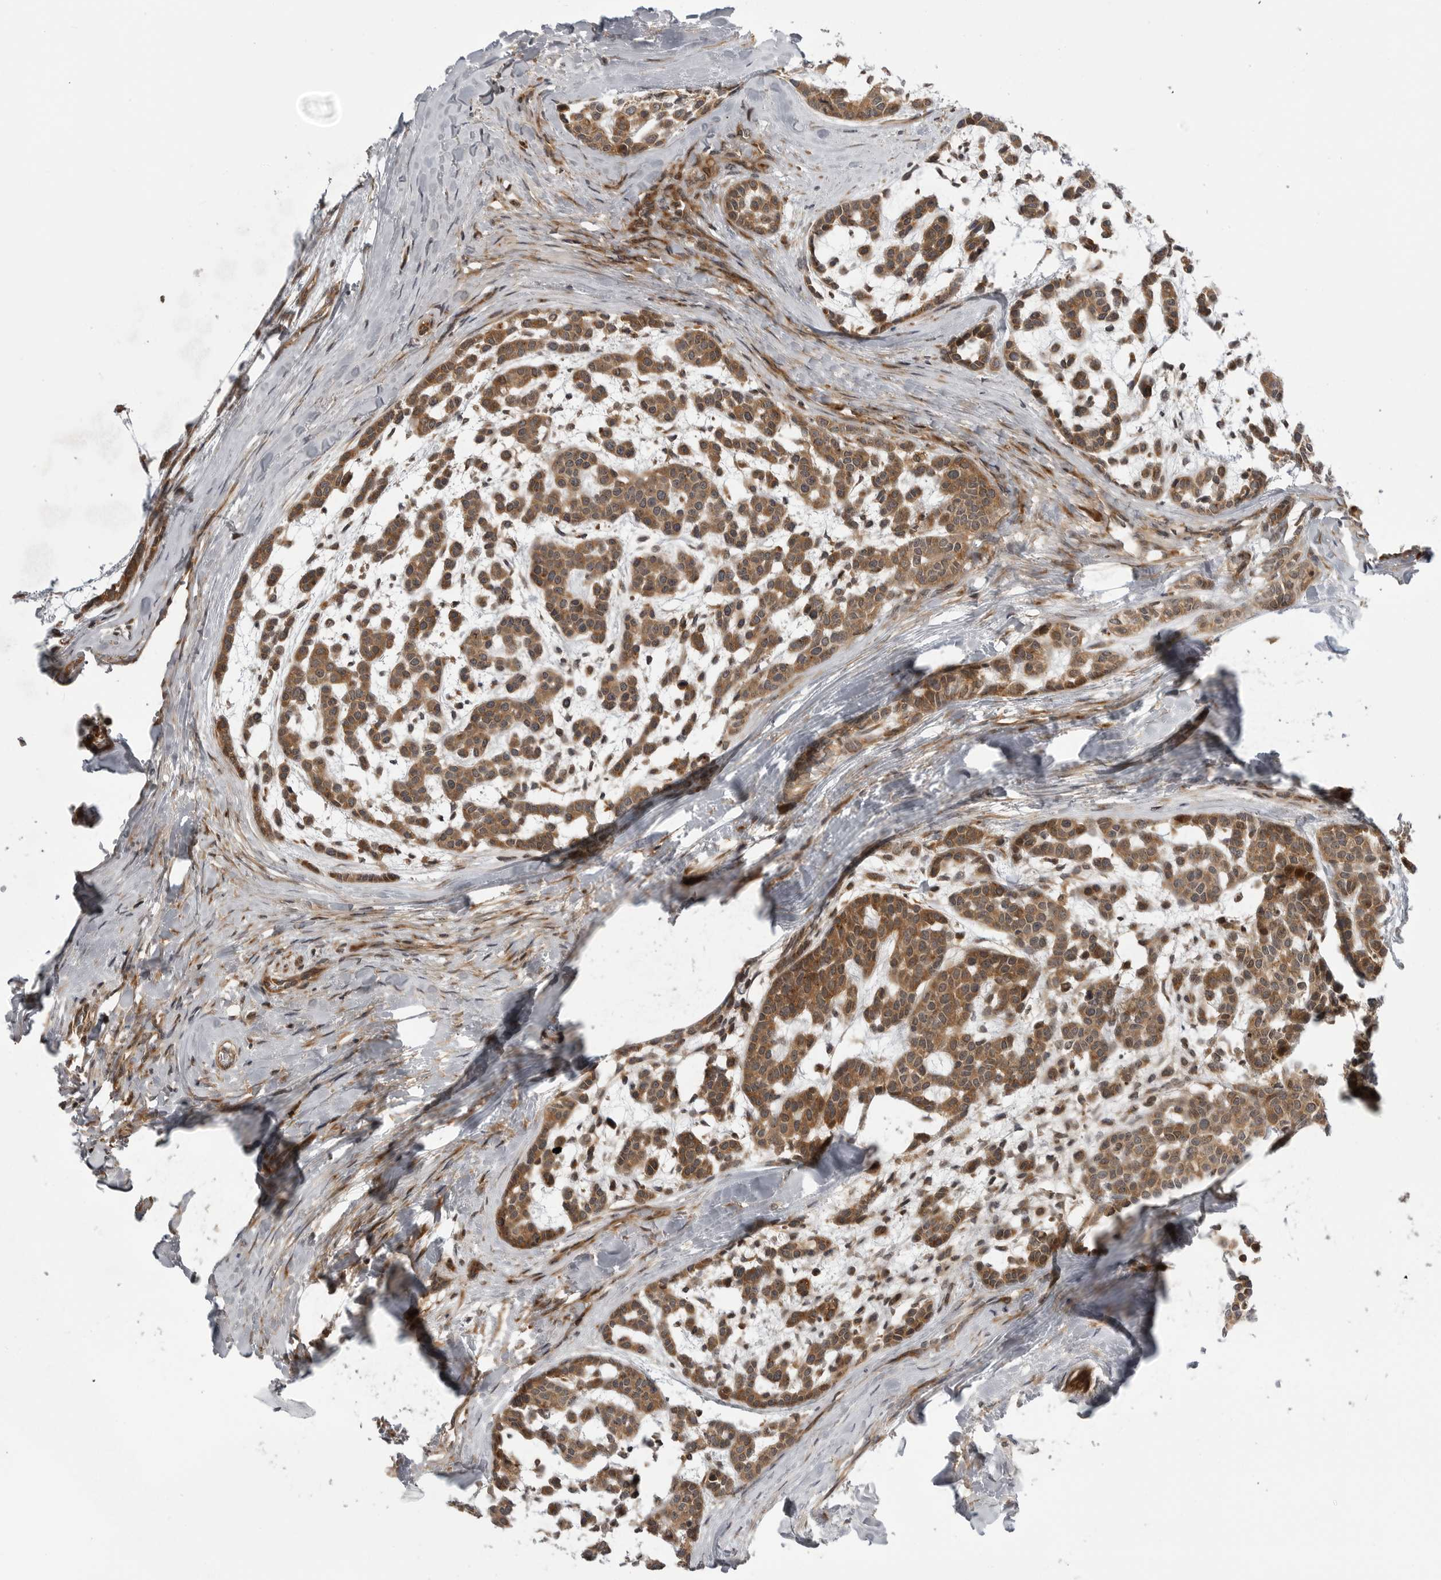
{"staining": {"intensity": "moderate", "quantity": ">75%", "location": "cytoplasmic/membranous"}, "tissue": "head and neck cancer", "cell_type": "Tumor cells", "image_type": "cancer", "snomed": [{"axis": "morphology", "description": "Adenocarcinoma, NOS"}, {"axis": "morphology", "description": "Adenoma, NOS"}, {"axis": "topography", "description": "Head-Neck"}], "caption": "Head and neck cancer stained with DAB (3,3'-diaminobenzidine) immunohistochemistry (IHC) exhibits medium levels of moderate cytoplasmic/membranous positivity in about >75% of tumor cells.", "gene": "LRRC45", "patient": {"sex": "female", "age": 55}}